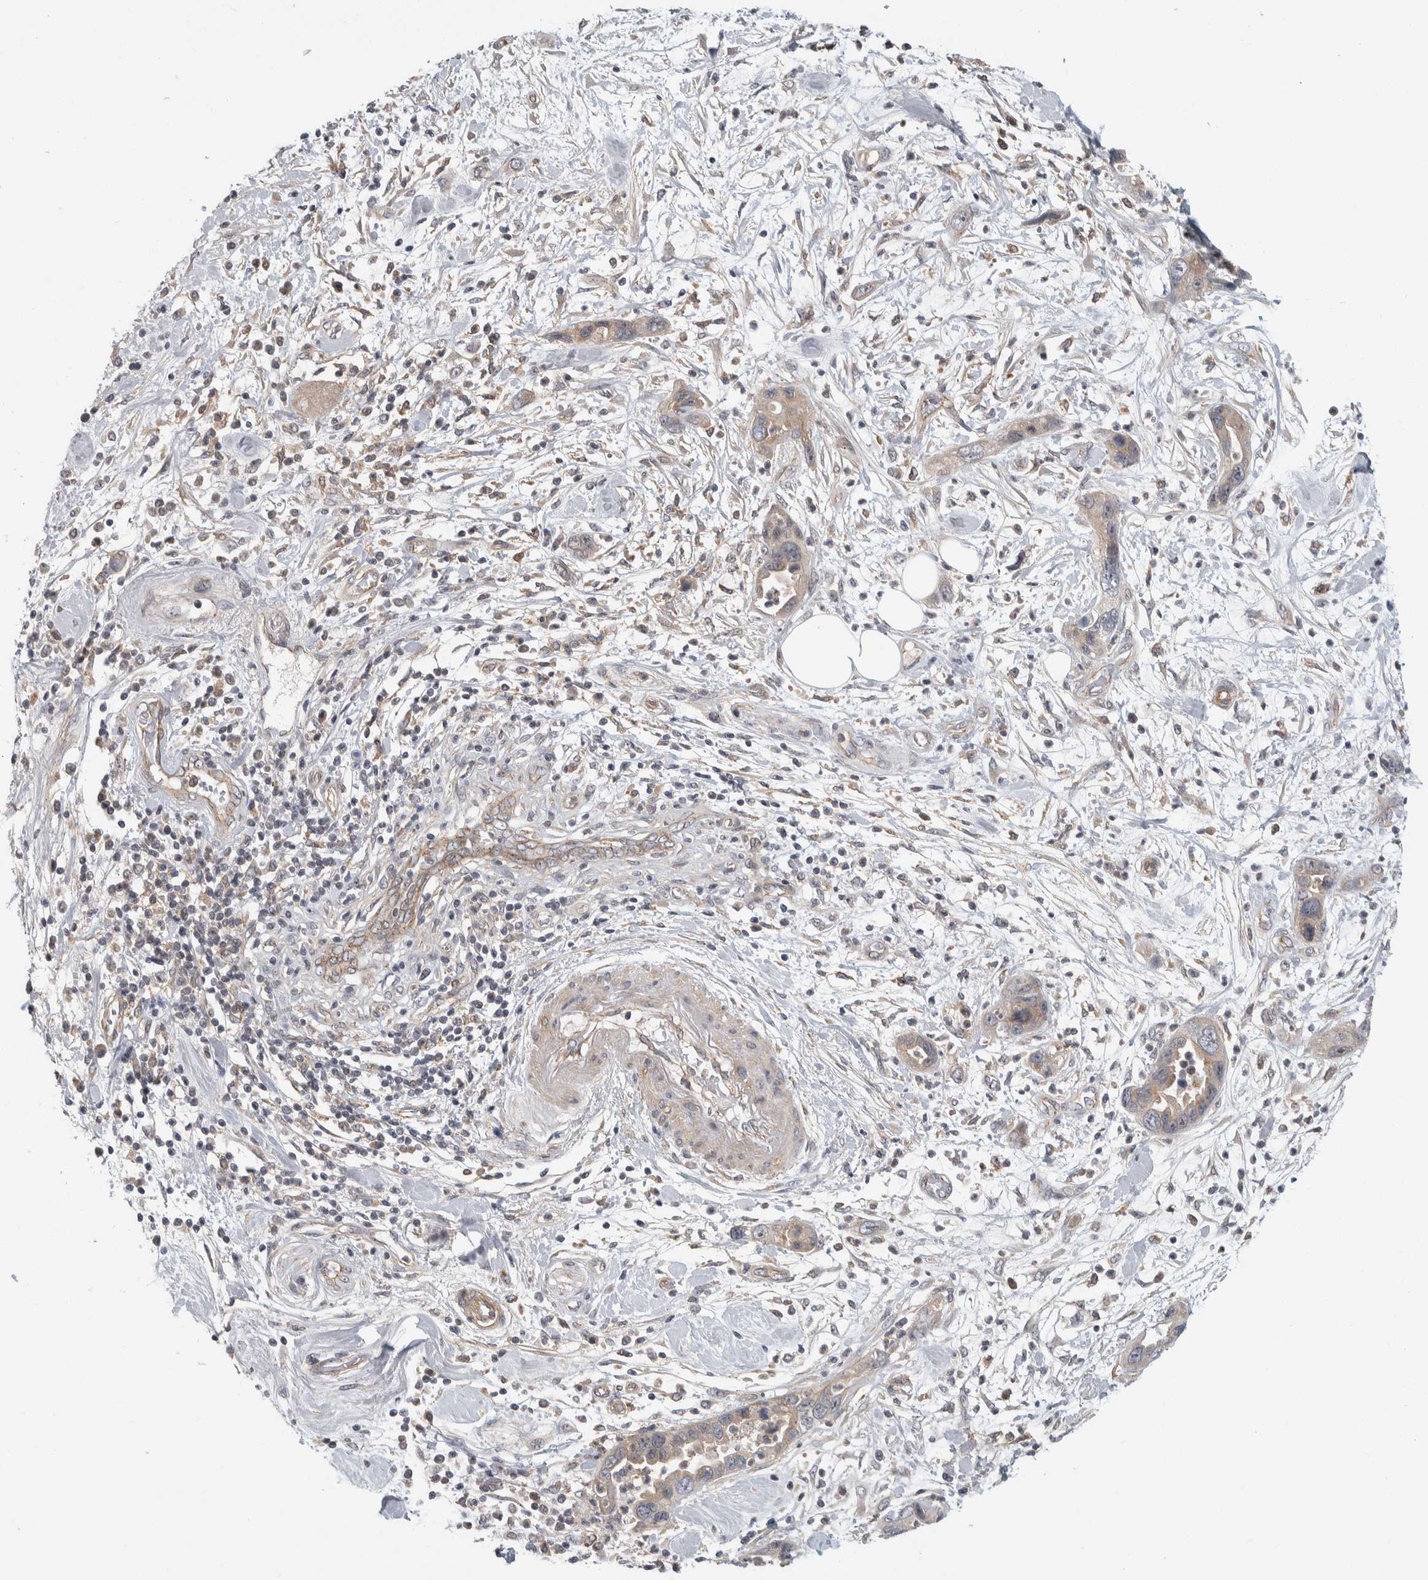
{"staining": {"intensity": "weak", "quantity": "25%-75%", "location": "cytoplasmic/membranous"}, "tissue": "pancreatic cancer", "cell_type": "Tumor cells", "image_type": "cancer", "snomed": [{"axis": "morphology", "description": "Adenocarcinoma, NOS"}, {"axis": "topography", "description": "Pancreas"}], "caption": "Pancreatic cancer (adenocarcinoma) stained for a protein (brown) shows weak cytoplasmic/membranous positive staining in approximately 25%-75% of tumor cells.", "gene": "KCNJ3", "patient": {"sex": "female", "age": 70}}